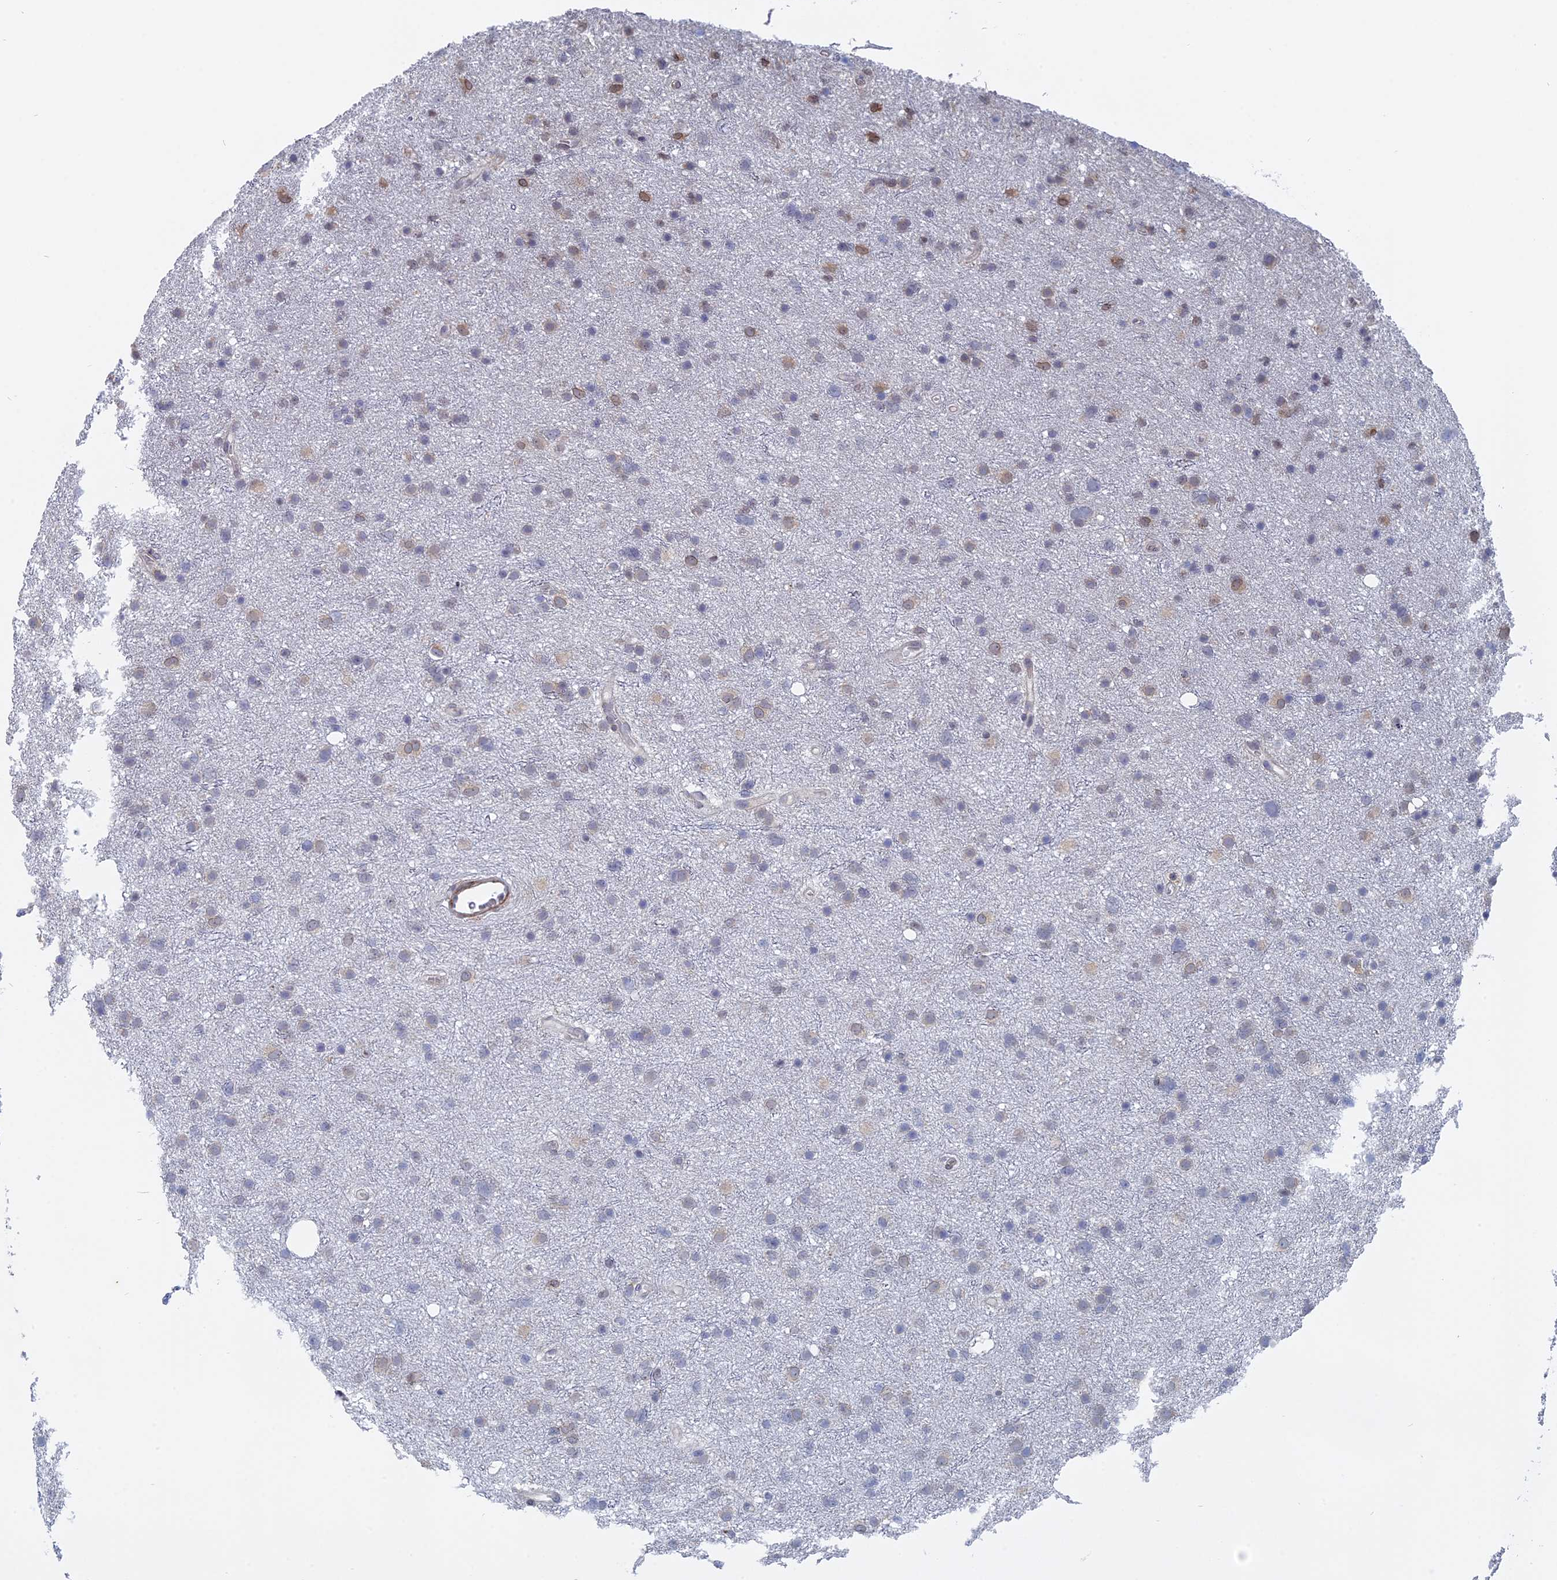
{"staining": {"intensity": "negative", "quantity": "none", "location": "none"}, "tissue": "glioma", "cell_type": "Tumor cells", "image_type": "cancer", "snomed": [{"axis": "morphology", "description": "Glioma, malignant, Low grade"}, {"axis": "topography", "description": "Cerebral cortex"}], "caption": "The micrograph displays no significant staining in tumor cells of glioma.", "gene": "MTRF1", "patient": {"sex": "female", "age": 39}}